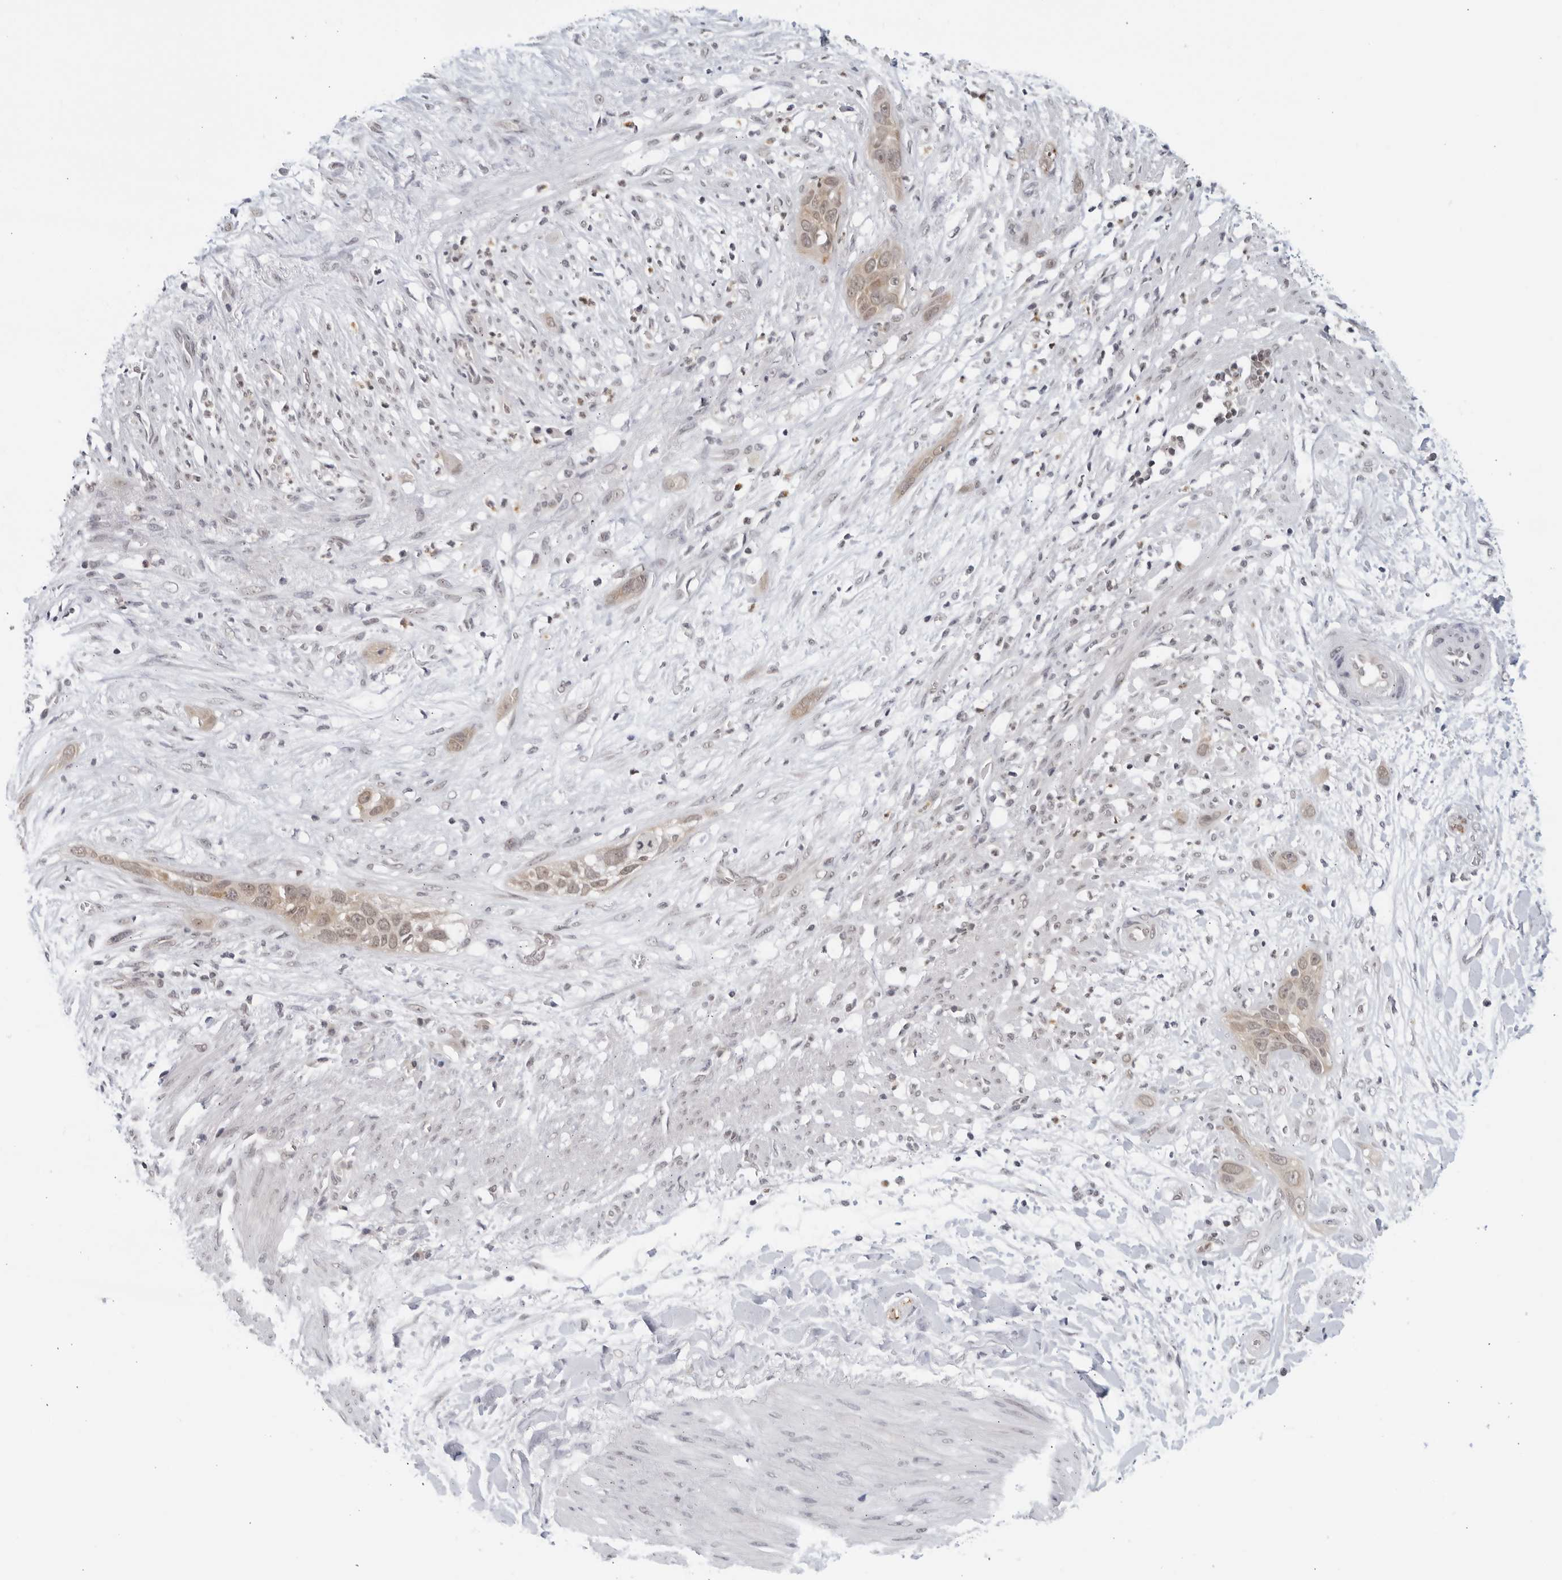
{"staining": {"intensity": "moderate", "quantity": ">75%", "location": "nuclear"}, "tissue": "pancreatic cancer", "cell_type": "Tumor cells", "image_type": "cancer", "snomed": [{"axis": "morphology", "description": "Adenocarcinoma, NOS"}, {"axis": "topography", "description": "Pancreas"}], "caption": "Protein staining by immunohistochemistry (IHC) reveals moderate nuclear staining in about >75% of tumor cells in pancreatic cancer (adenocarcinoma). (Brightfield microscopy of DAB IHC at high magnification).", "gene": "CC2D1B", "patient": {"sex": "female", "age": 60}}